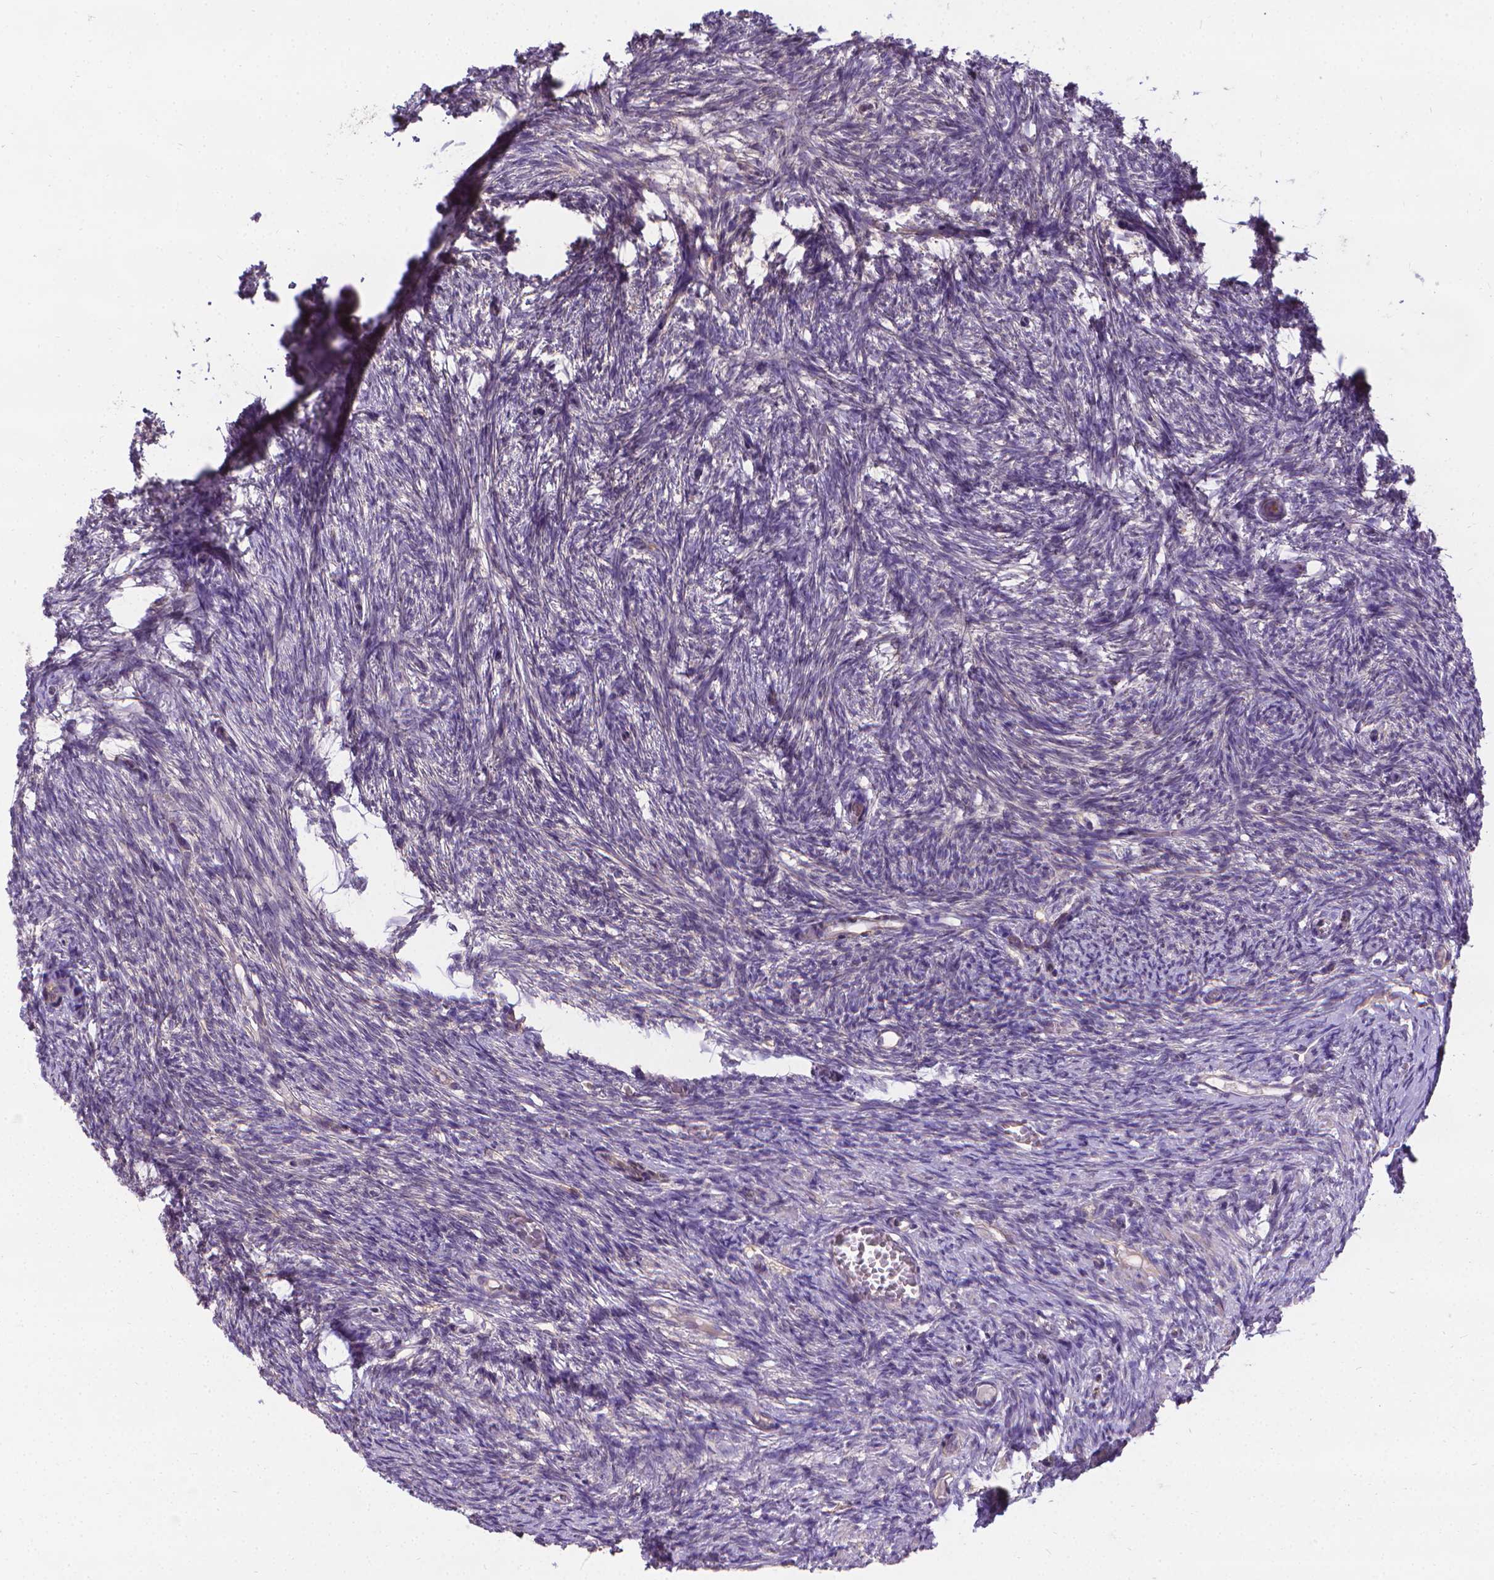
{"staining": {"intensity": "negative", "quantity": "none", "location": "none"}, "tissue": "ovary", "cell_type": "Ovarian stroma cells", "image_type": "normal", "snomed": [{"axis": "morphology", "description": "Normal tissue, NOS"}, {"axis": "topography", "description": "Ovary"}], "caption": "Ovarian stroma cells are negative for brown protein staining in unremarkable ovary.", "gene": "CFAP299", "patient": {"sex": "female", "age": 46}}